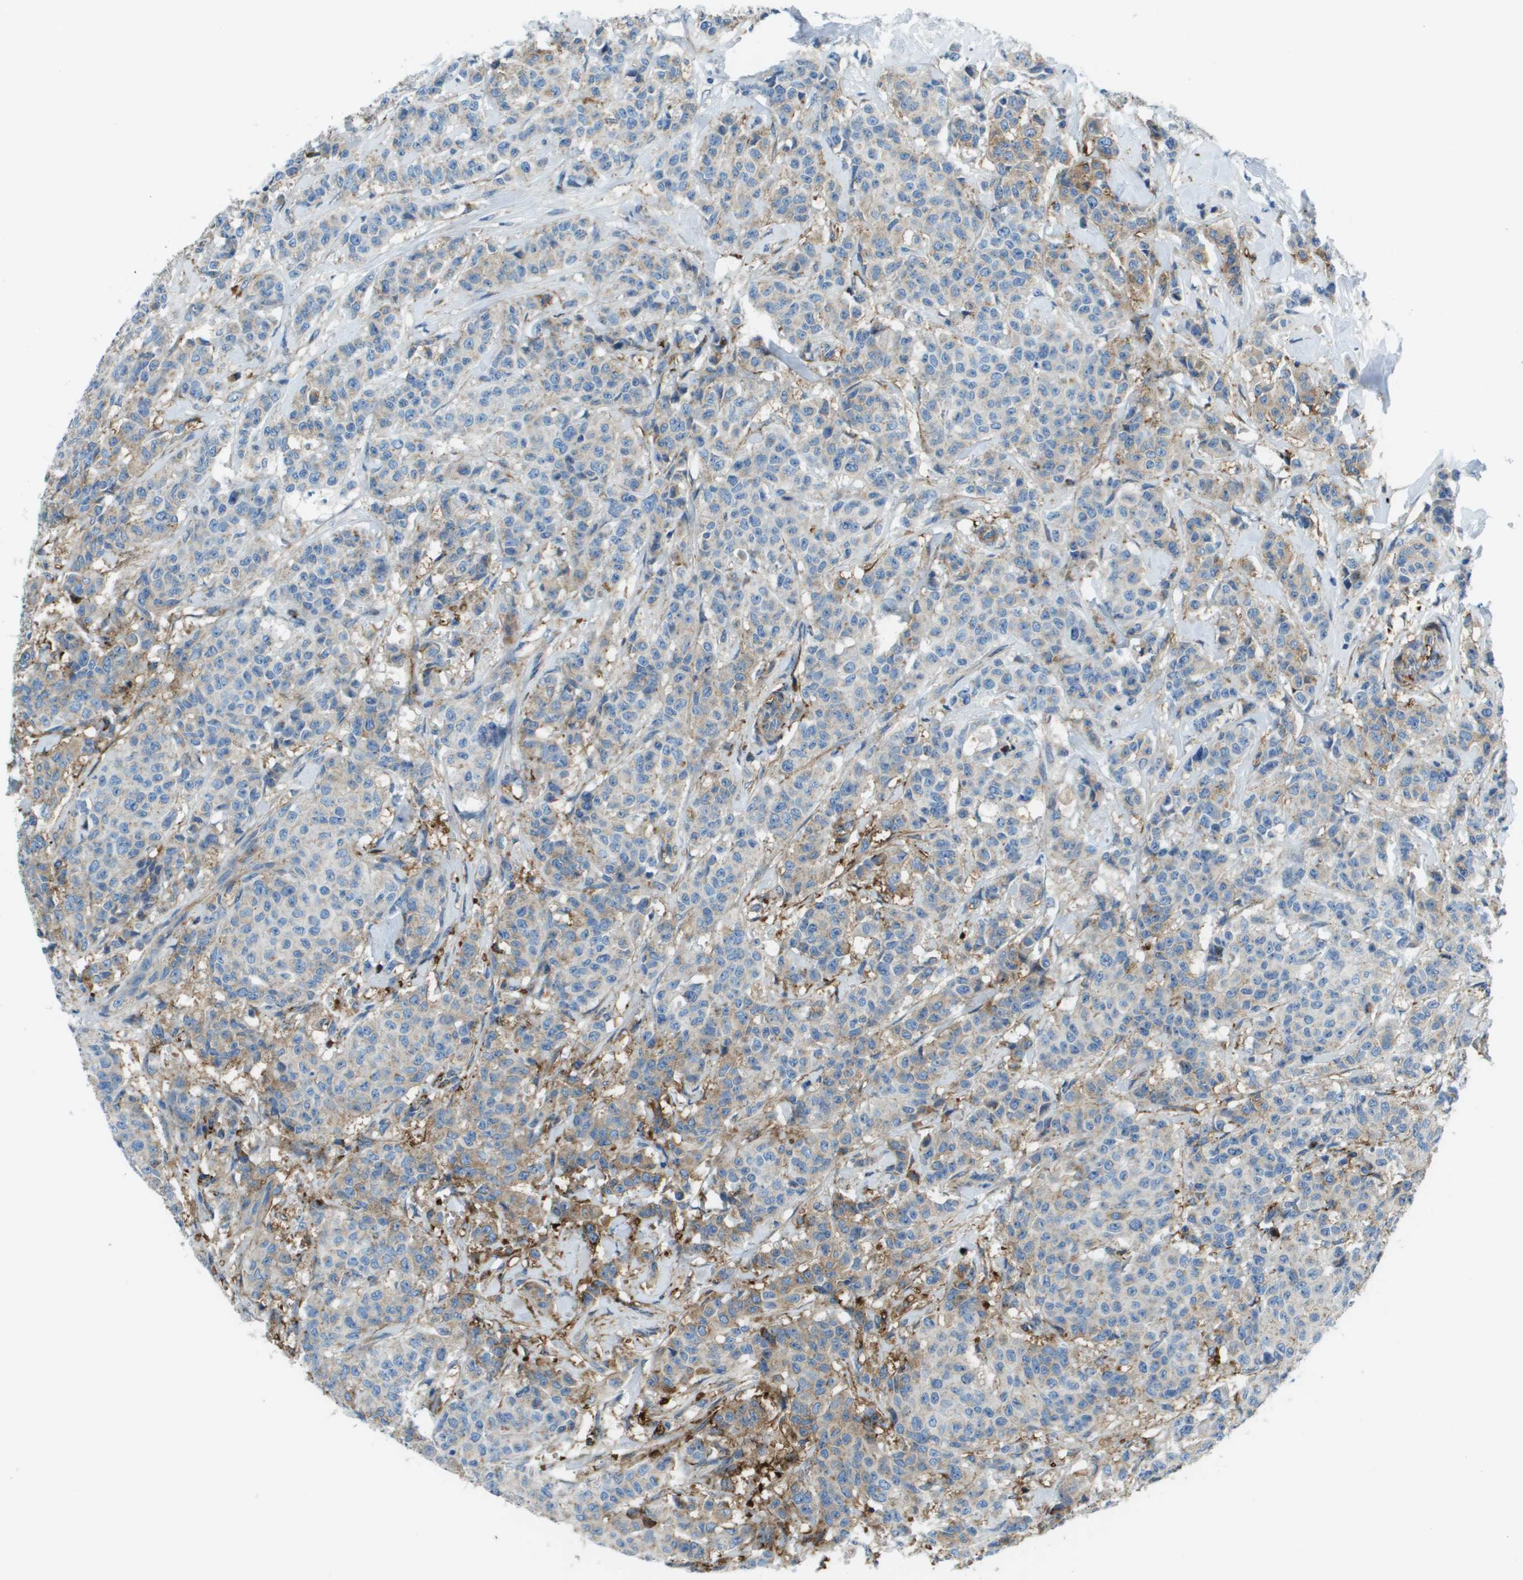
{"staining": {"intensity": "weak", "quantity": "25%-75%", "location": "cytoplasmic/membranous"}, "tissue": "breast cancer", "cell_type": "Tumor cells", "image_type": "cancer", "snomed": [{"axis": "morphology", "description": "Normal tissue, NOS"}, {"axis": "morphology", "description": "Duct carcinoma"}, {"axis": "topography", "description": "Breast"}], "caption": "A high-resolution photomicrograph shows immunohistochemistry staining of infiltrating ductal carcinoma (breast), which reveals weak cytoplasmic/membranous staining in approximately 25%-75% of tumor cells.", "gene": "SDC1", "patient": {"sex": "female", "age": 40}}